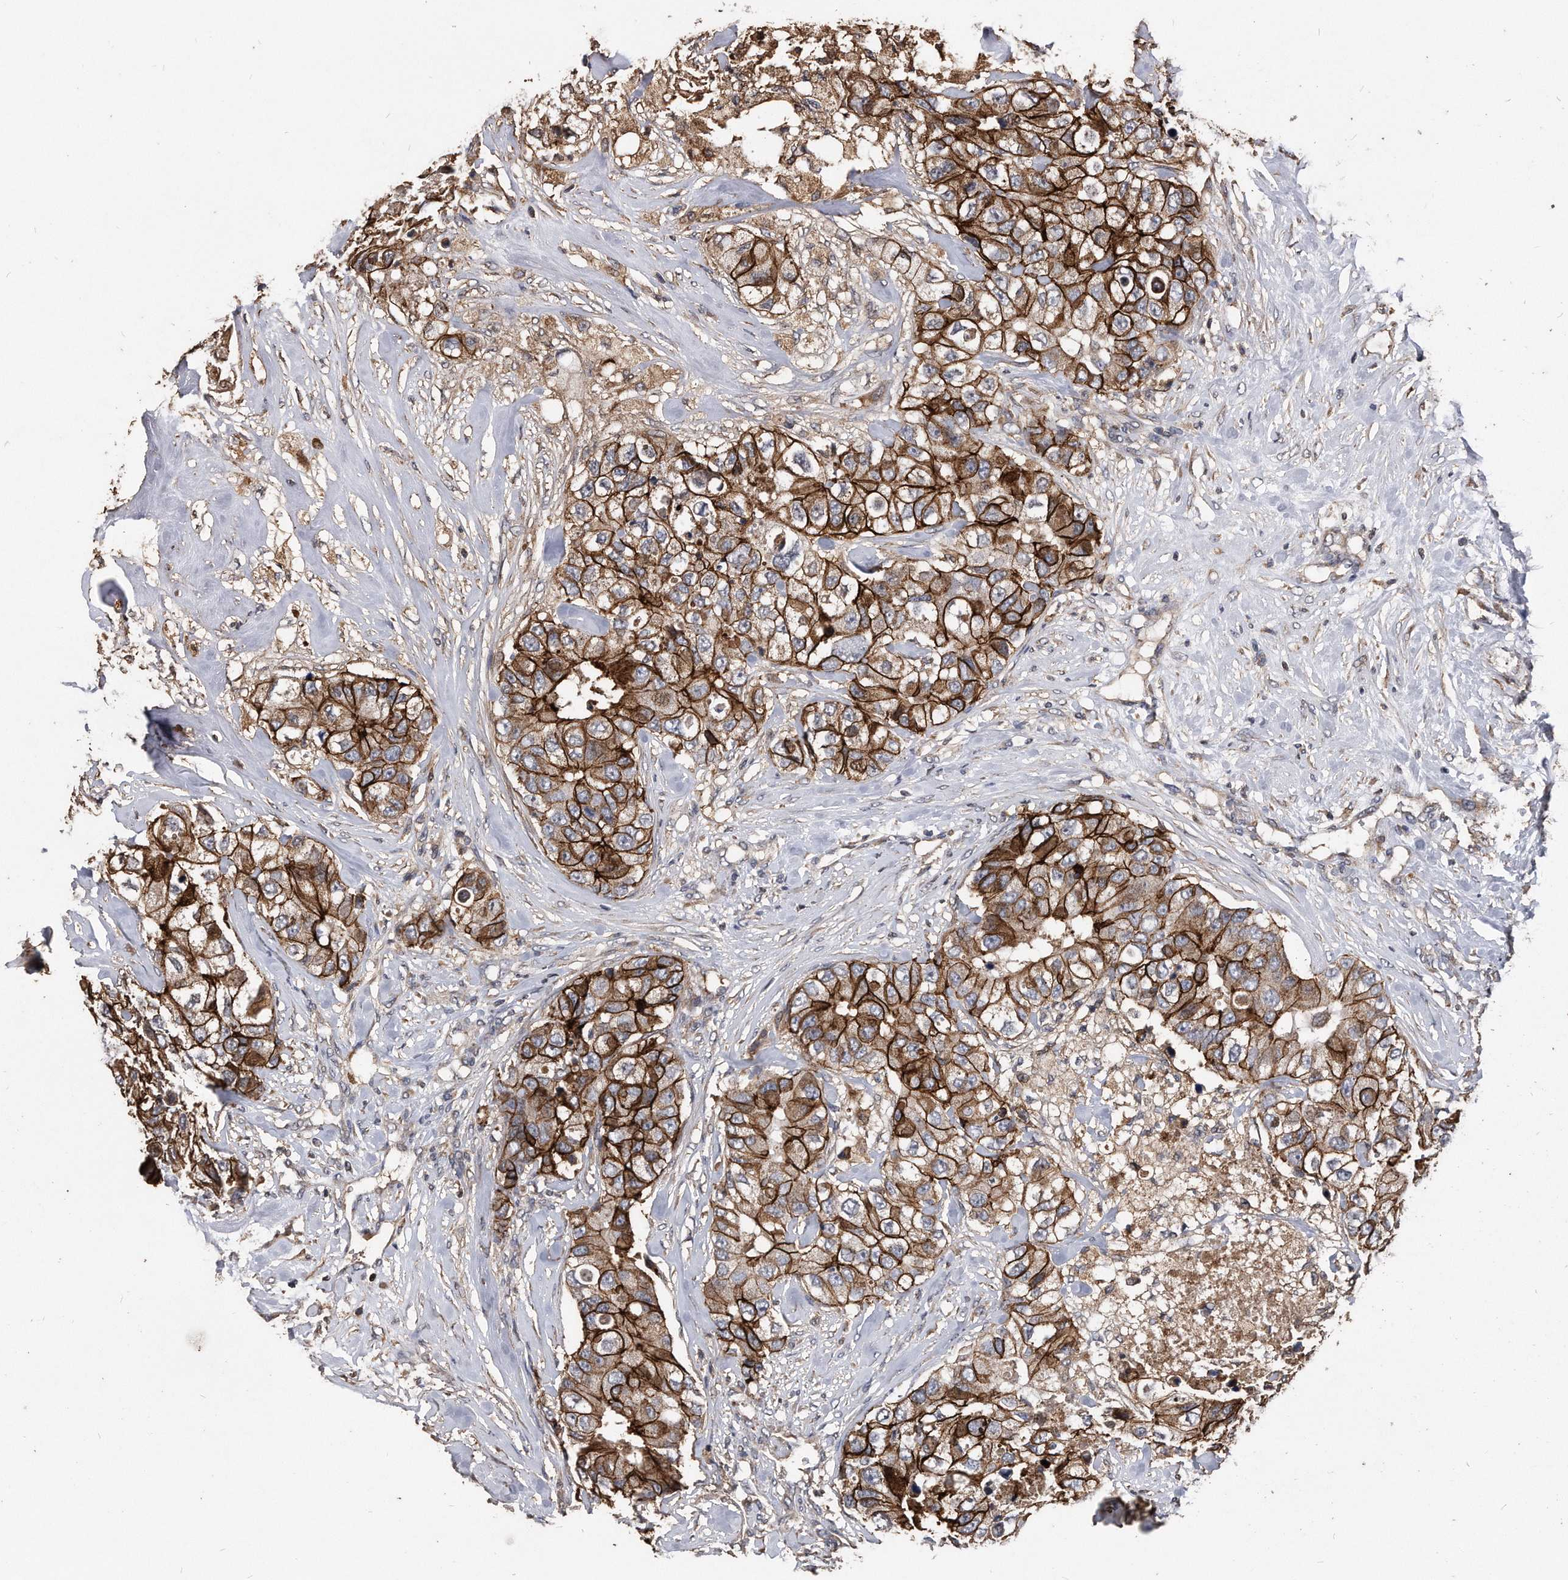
{"staining": {"intensity": "strong", "quantity": ">75%", "location": "cytoplasmic/membranous"}, "tissue": "breast cancer", "cell_type": "Tumor cells", "image_type": "cancer", "snomed": [{"axis": "morphology", "description": "Duct carcinoma"}, {"axis": "topography", "description": "Breast"}], "caption": "The histopathology image shows staining of breast cancer (intraductal carcinoma), revealing strong cytoplasmic/membranous protein positivity (brown color) within tumor cells.", "gene": "IL20RA", "patient": {"sex": "female", "age": 62}}